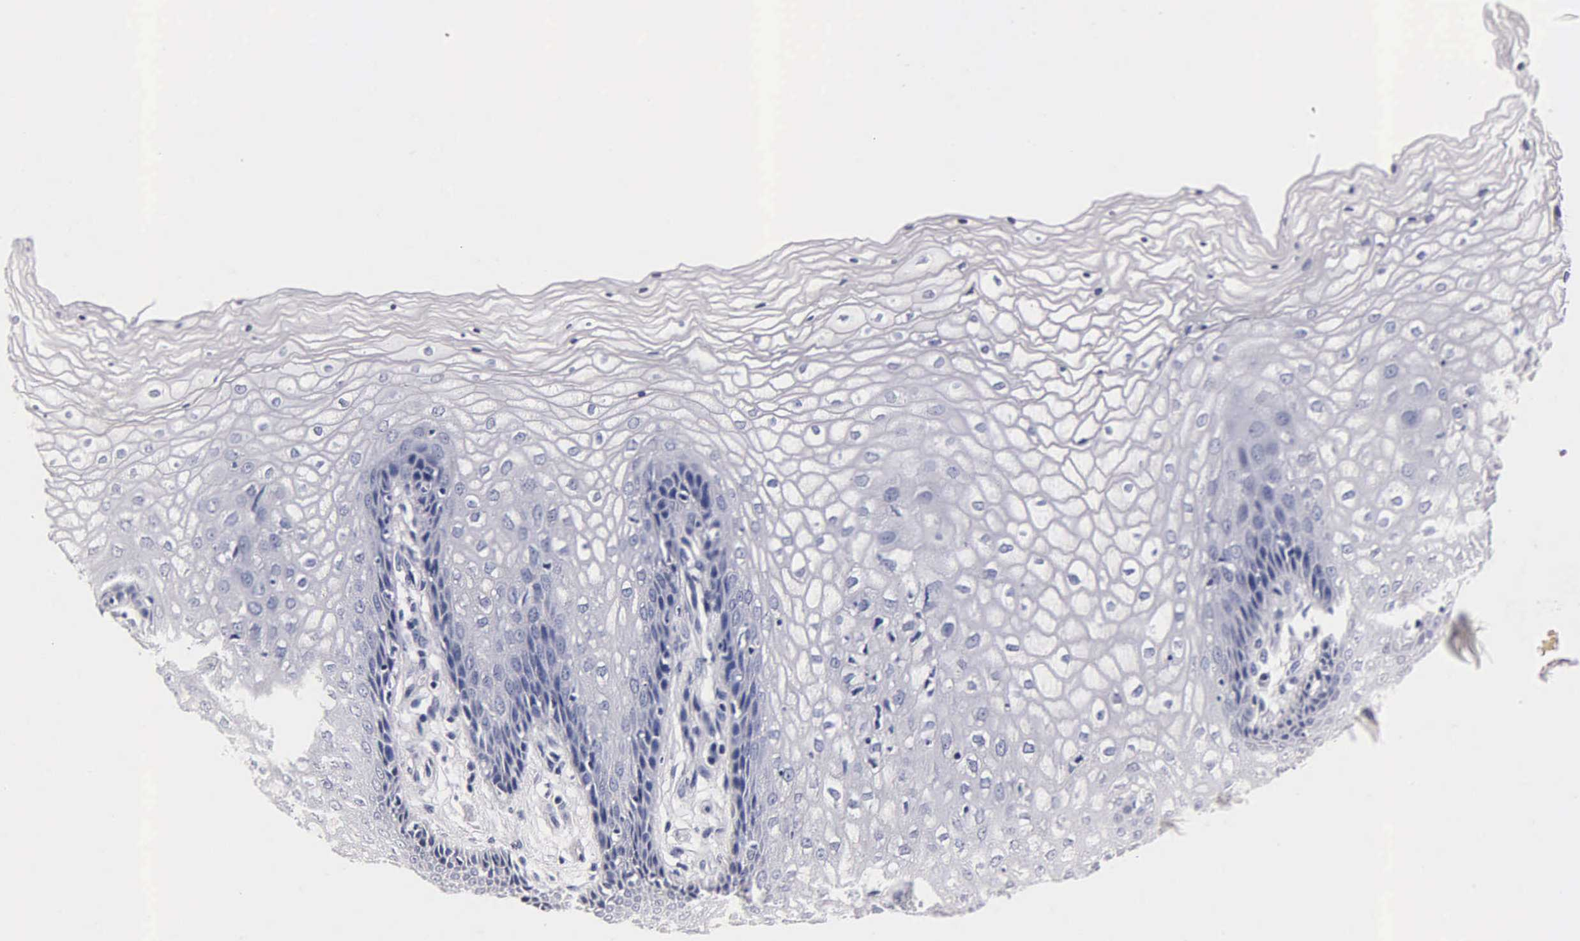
{"staining": {"intensity": "negative", "quantity": "none", "location": "none"}, "tissue": "vagina", "cell_type": "Squamous epithelial cells", "image_type": "normal", "snomed": [{"axis": "morphology", "description": "Normal tissue, NOS"}, {"axis": "topography", "description": "Vagina"}], "caption": "Immunohistochemistry (IHC) photomicrograph of normal vagina: vagina stained with DAB (3,3'-diaminobenzidine) exhibits no significant protein positivity in squamous epithelial cells.", "gene": "MB", "patient": {"sex": "female", "age": 34}}